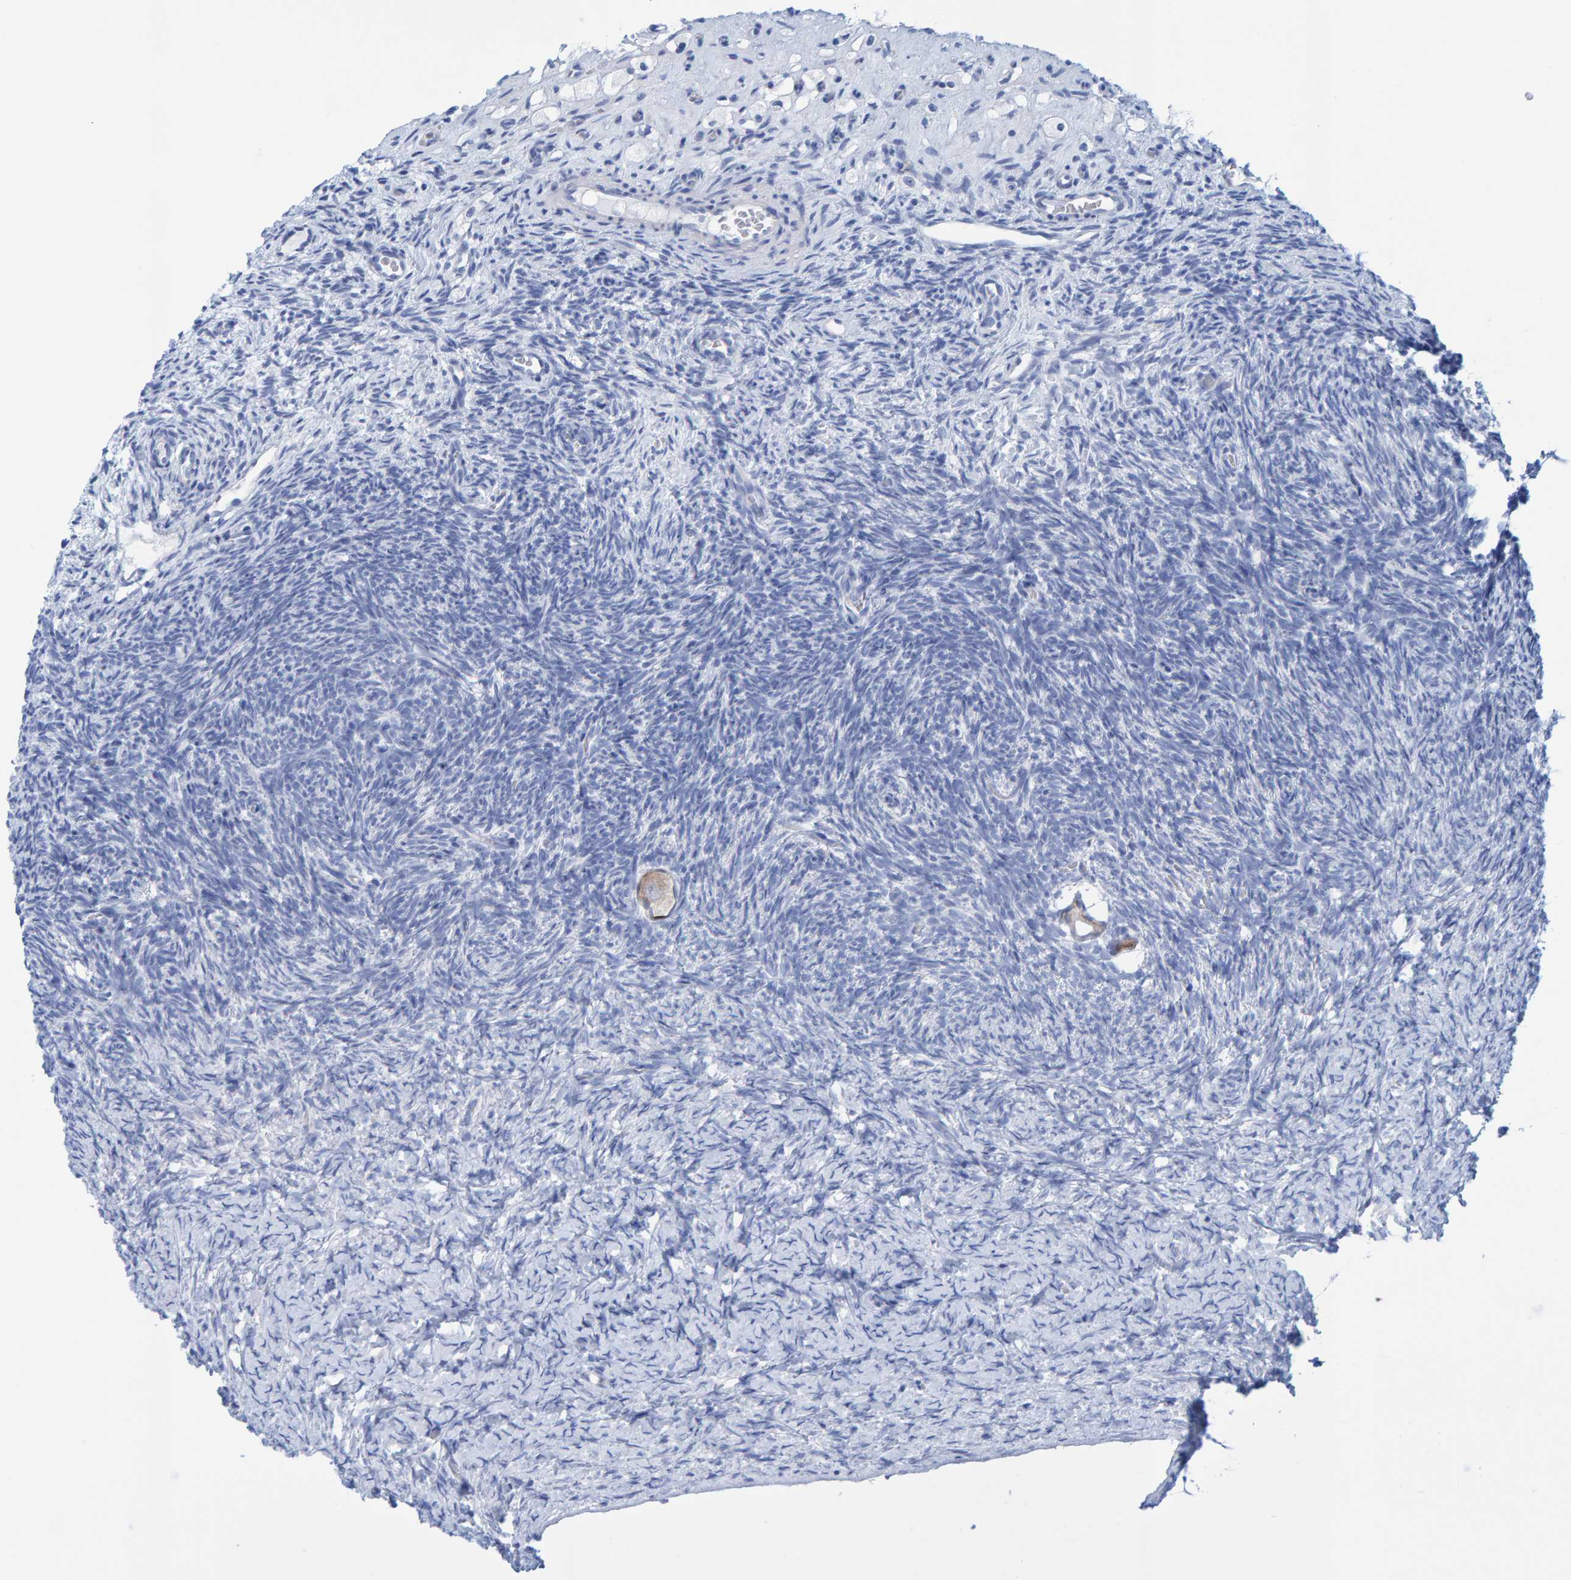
{"staining": {"intensity": "moderate", "quantity": ">75%", "location": "cytoplasmic/membranous"}, "tissue": "ovary", "cell_type": "Follicle cells", "image_type": "normal", "snomed": [{"axis": "morphology", "description": "Normal tissue, NOS"}, {"axis": "topography", "description": "Ovary"}], "caption": "Ovary stained with a brown dye exhibits moderate cytoplasmic/membranous positive expression in about >75% of follicle cells.", "gene": "JAKMIP3", "patient": {"sex": "female", "age": 34}}